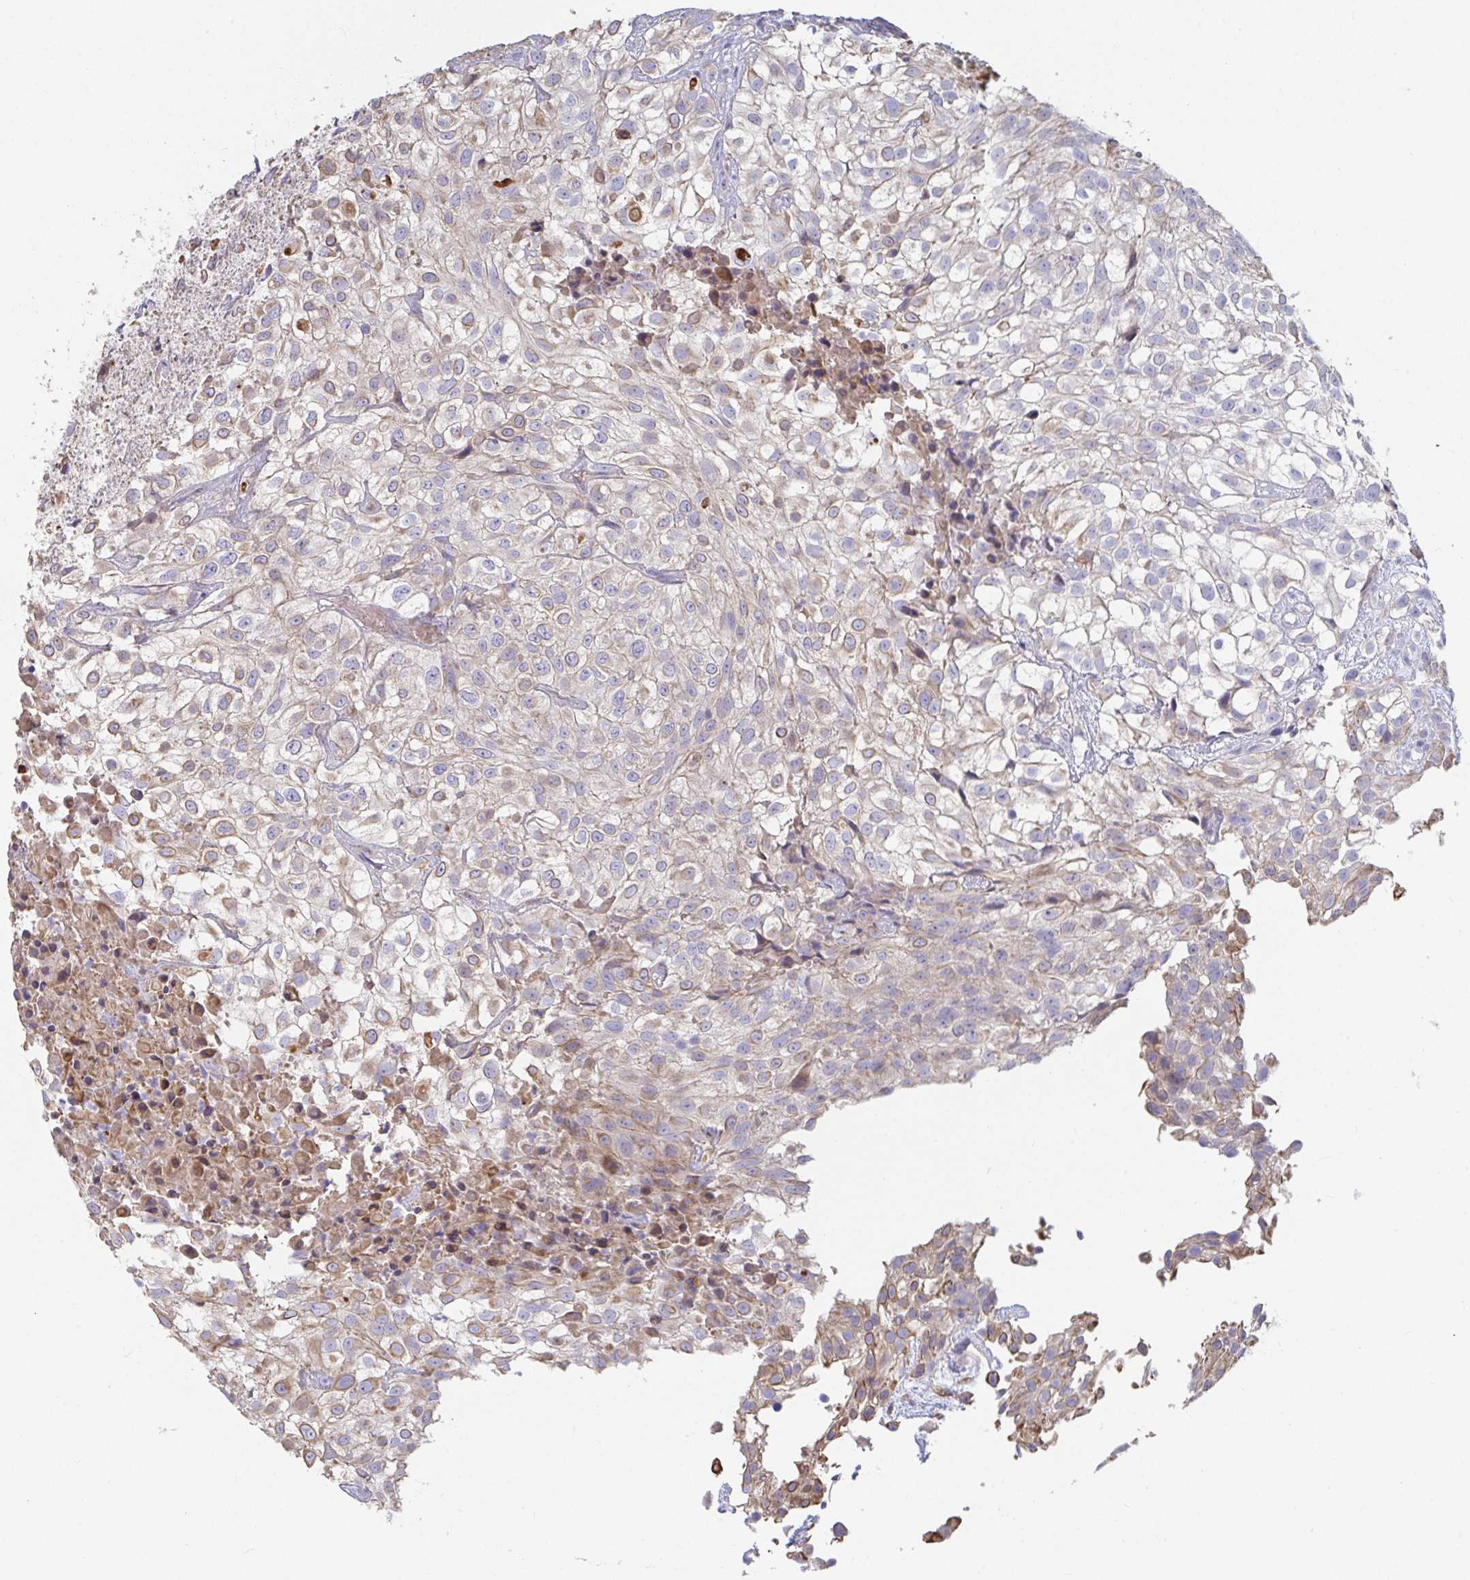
{"staining": {"intensity": "moderate", "quantity": "<25%", "location": "cytoplasmic/membranous"}, "tissue": "urothelial cancer", "cell_type": "Tumor cells", "image_type": "cancer", "snomed": [{"axis": "morphology", "description": "Urothelial carcinoma, High grade"}, {"axis": "topography", "description": "Urinary bladder"}], "caption": "This is a photomicrograph of immunohistochemistry staining of high-grade urothelial carcinoma, which shows moderate staining in the cytoplasmic/membranous of tumor cells.", "gene": "ANO5", "patient": {"sex": "male", "age": 56}}